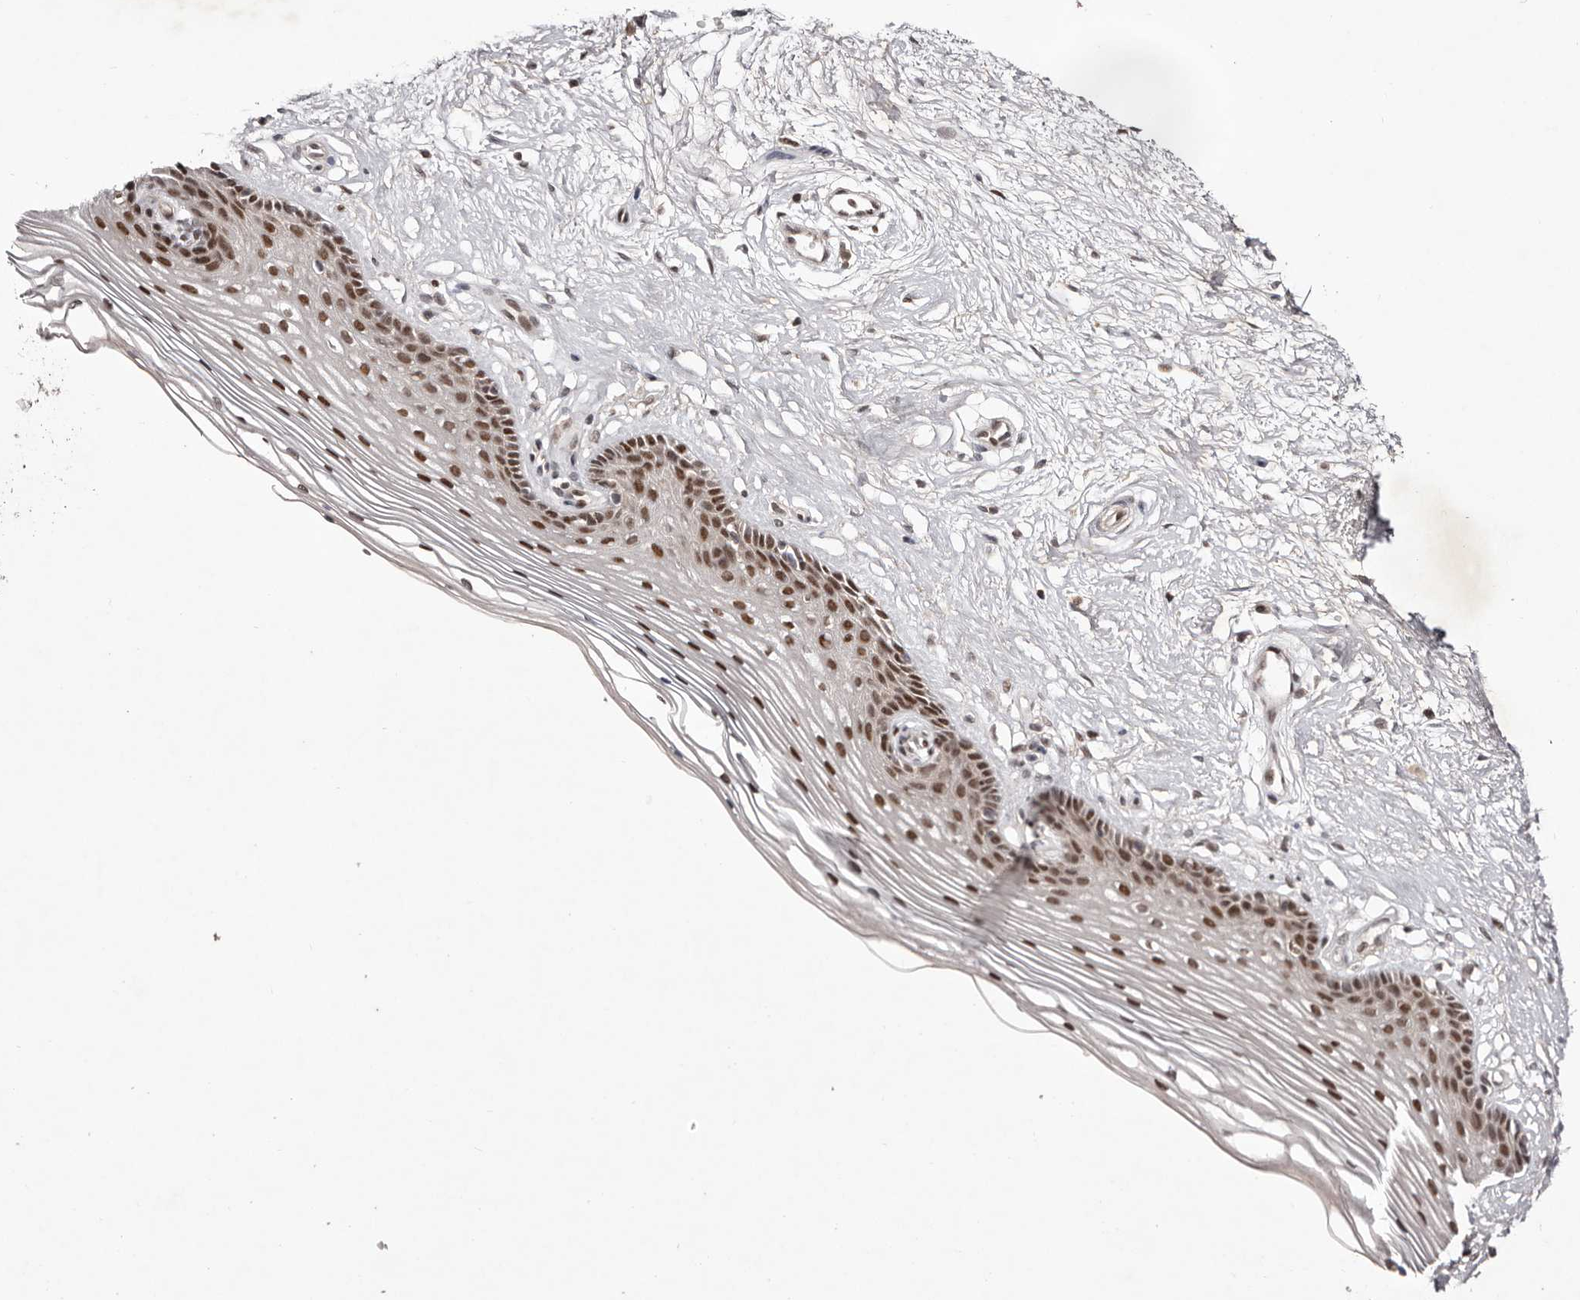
{"staining": {"intensity": "moderate", "quantity": "25%-75%", "location": "nuclear"}, "tissue": "vagina", "cell_type": "Squamous epithelial cells", "image_type": "normal", "snomed": [{"axis": "morphology", "description": "Normal tissue, NOS"}, {"axis": "topography", "description": "Vagina"}], "caption": "Immunohistochemistry (DAB) staining of unremarkable vagina demonstrates moderate nuclear protein expression in about 25%-75% of squamous epithelial cells. The protein is stained brown, and the nuclei are stained in blue (DAB (3,3'-diaminobenzidine) IHC with brightfield microscopy, high magnification).", "gene": "FBXO5", "patient": {"sex": "female", "age": 46}}